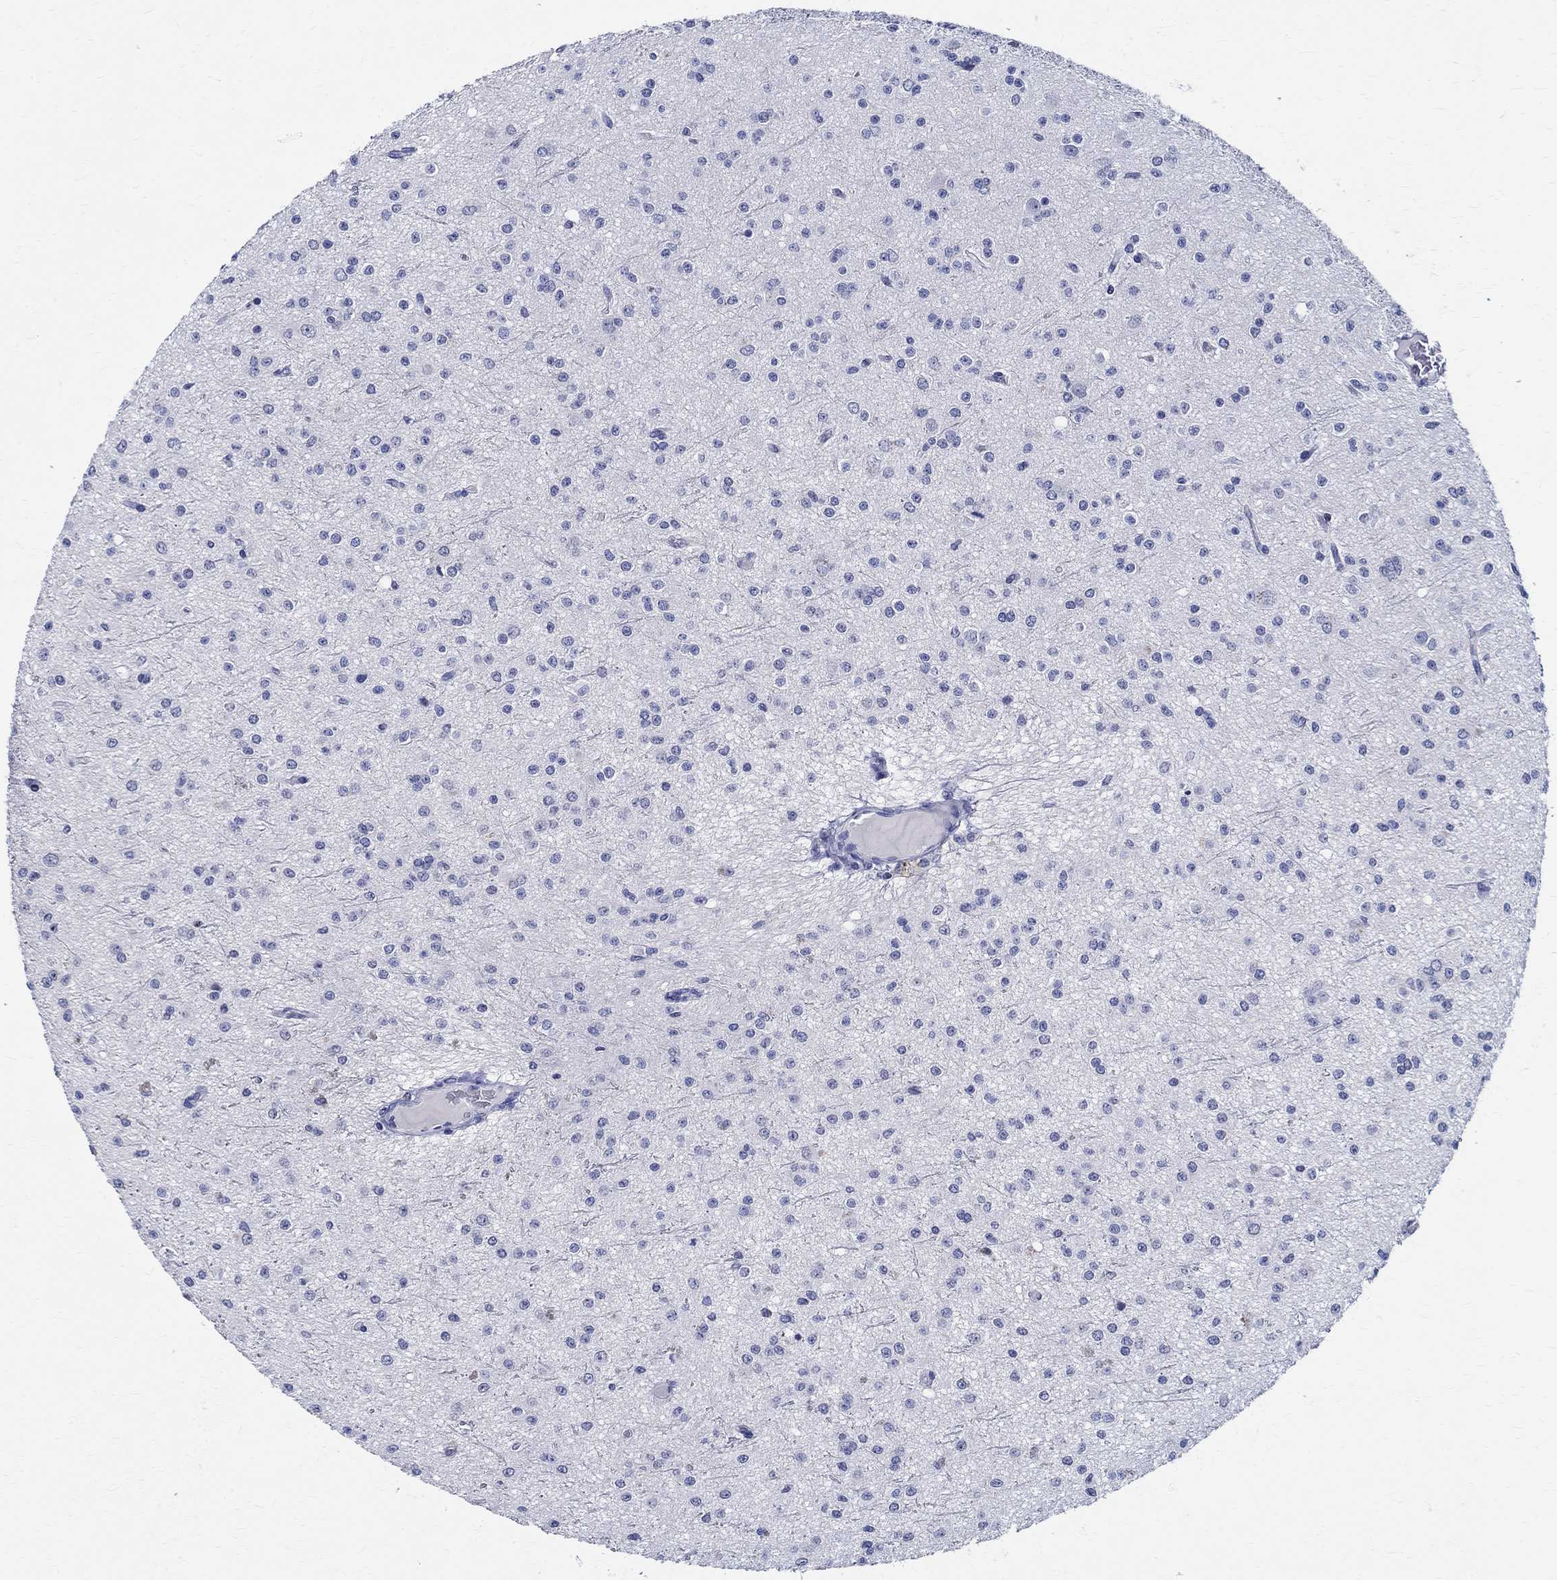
{"staining": {"intensity": "negative", "quantity": "none", "location": "none"}, "tissue": "glioma", "cell_type": "Tumor cells", "image_type": "cancer", "snomed": [{"axis": "morphology", "description": "Glioma, malignant, Low grade"}, {"axis": "topography", "description": "Brain"}], "caption": "Immunohistochemistry (IHC) photomicrograph of neoplastic tissue: human malignant low-grade glioma stained with DAB displays no significant protein staining in tumor cells.", "gene": "CETN1", "patient": {"sex": "male", "age": 27}}